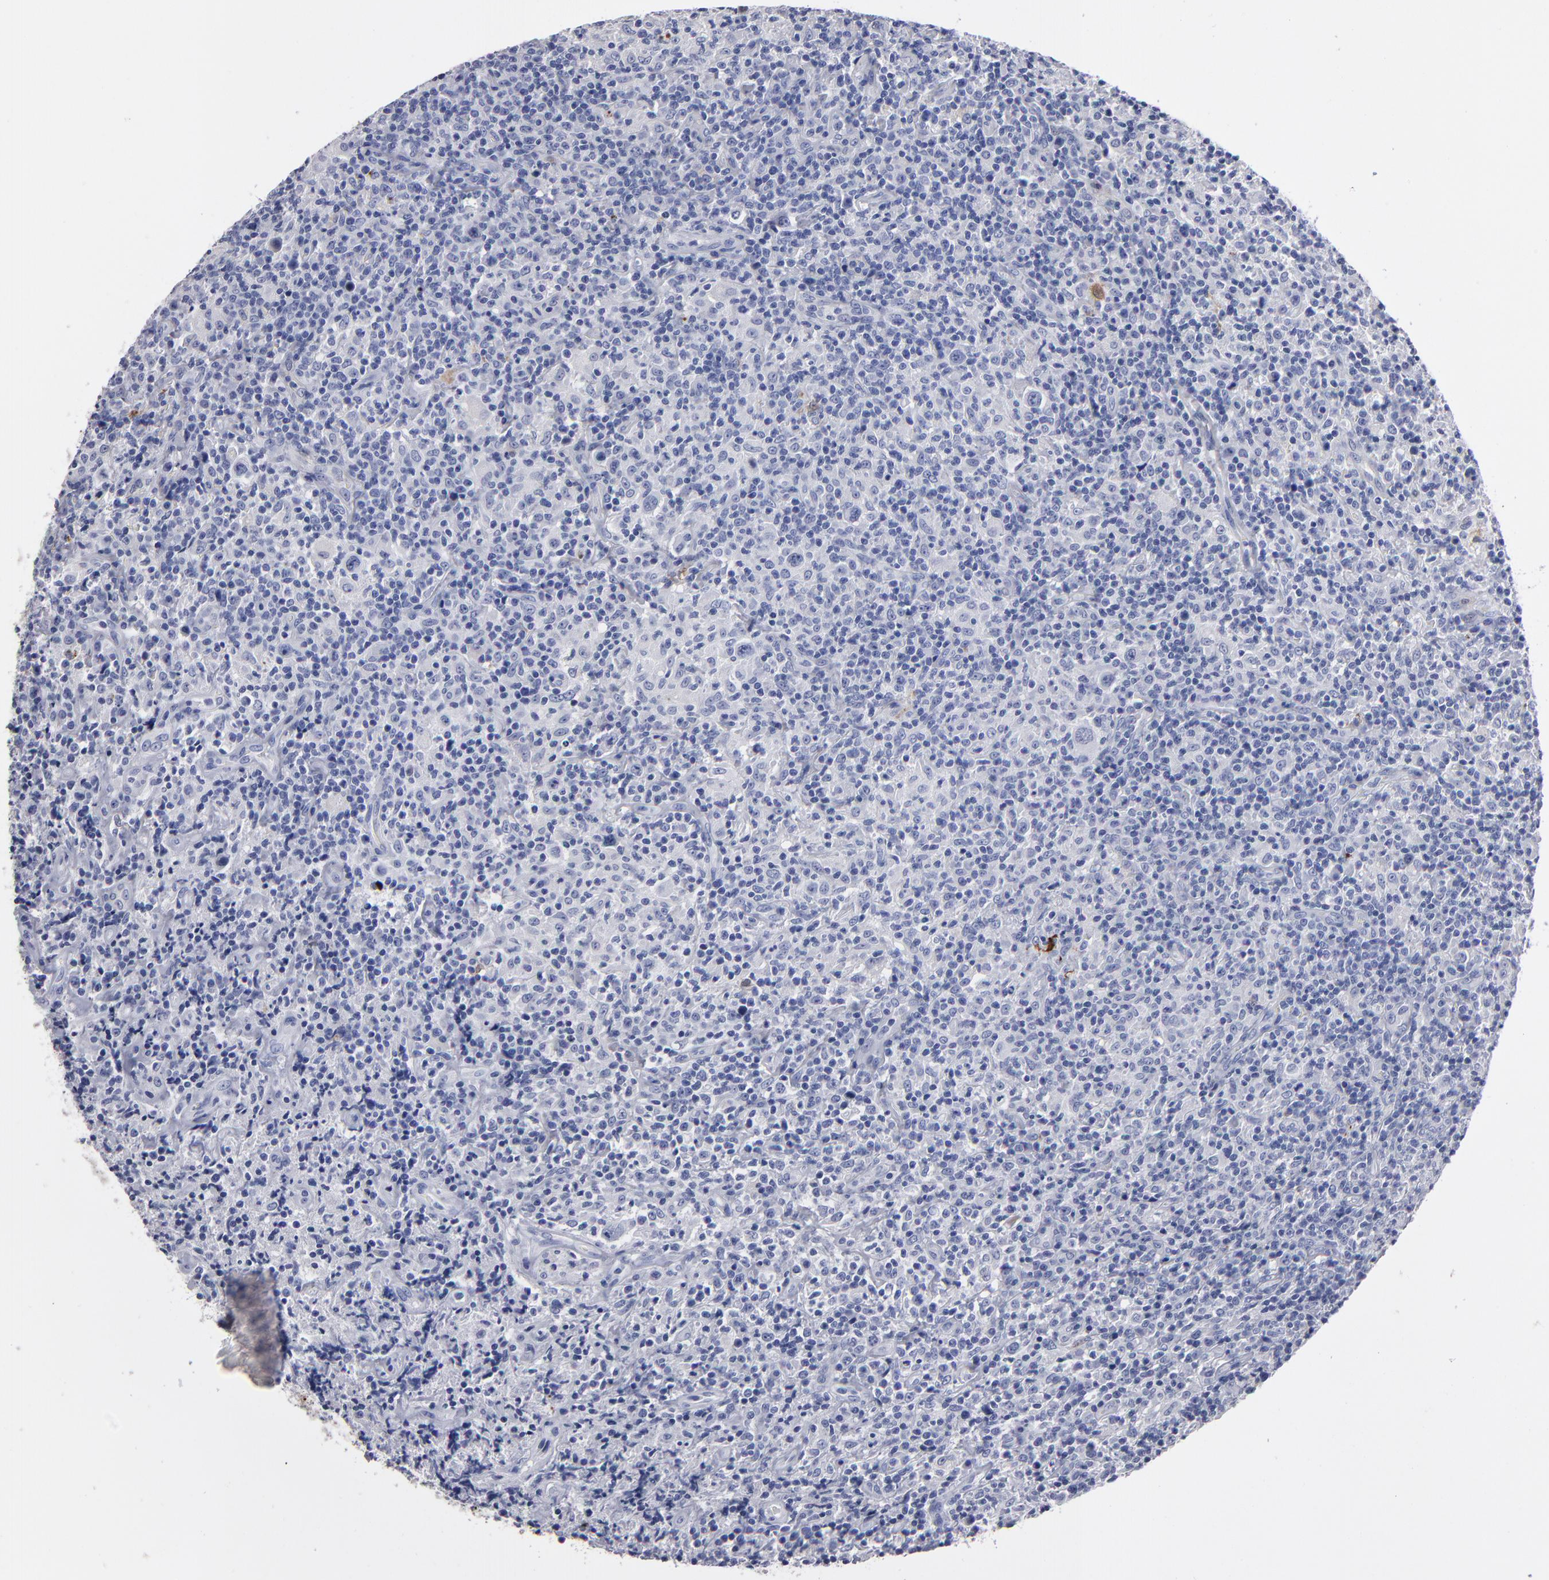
{"staining": {"intensity": "negative", "quantity": "none", "location": "none"}, "tissue": "lymphoma", "cell_type": "Tumor cells", "image_type": "cancer", "snomed": [{"axis": "morphology", "description": "Hodgkin's disease, NOS"}, {"axis": "topography", "description": "Lymph node"}], "caption": "IHC micrograph of Hodgkin's disease stained for a protein (brown), which shows no staining in tumor cells.", "gene": "FABP4", "patient": {"sex": "male", "age": 65}}